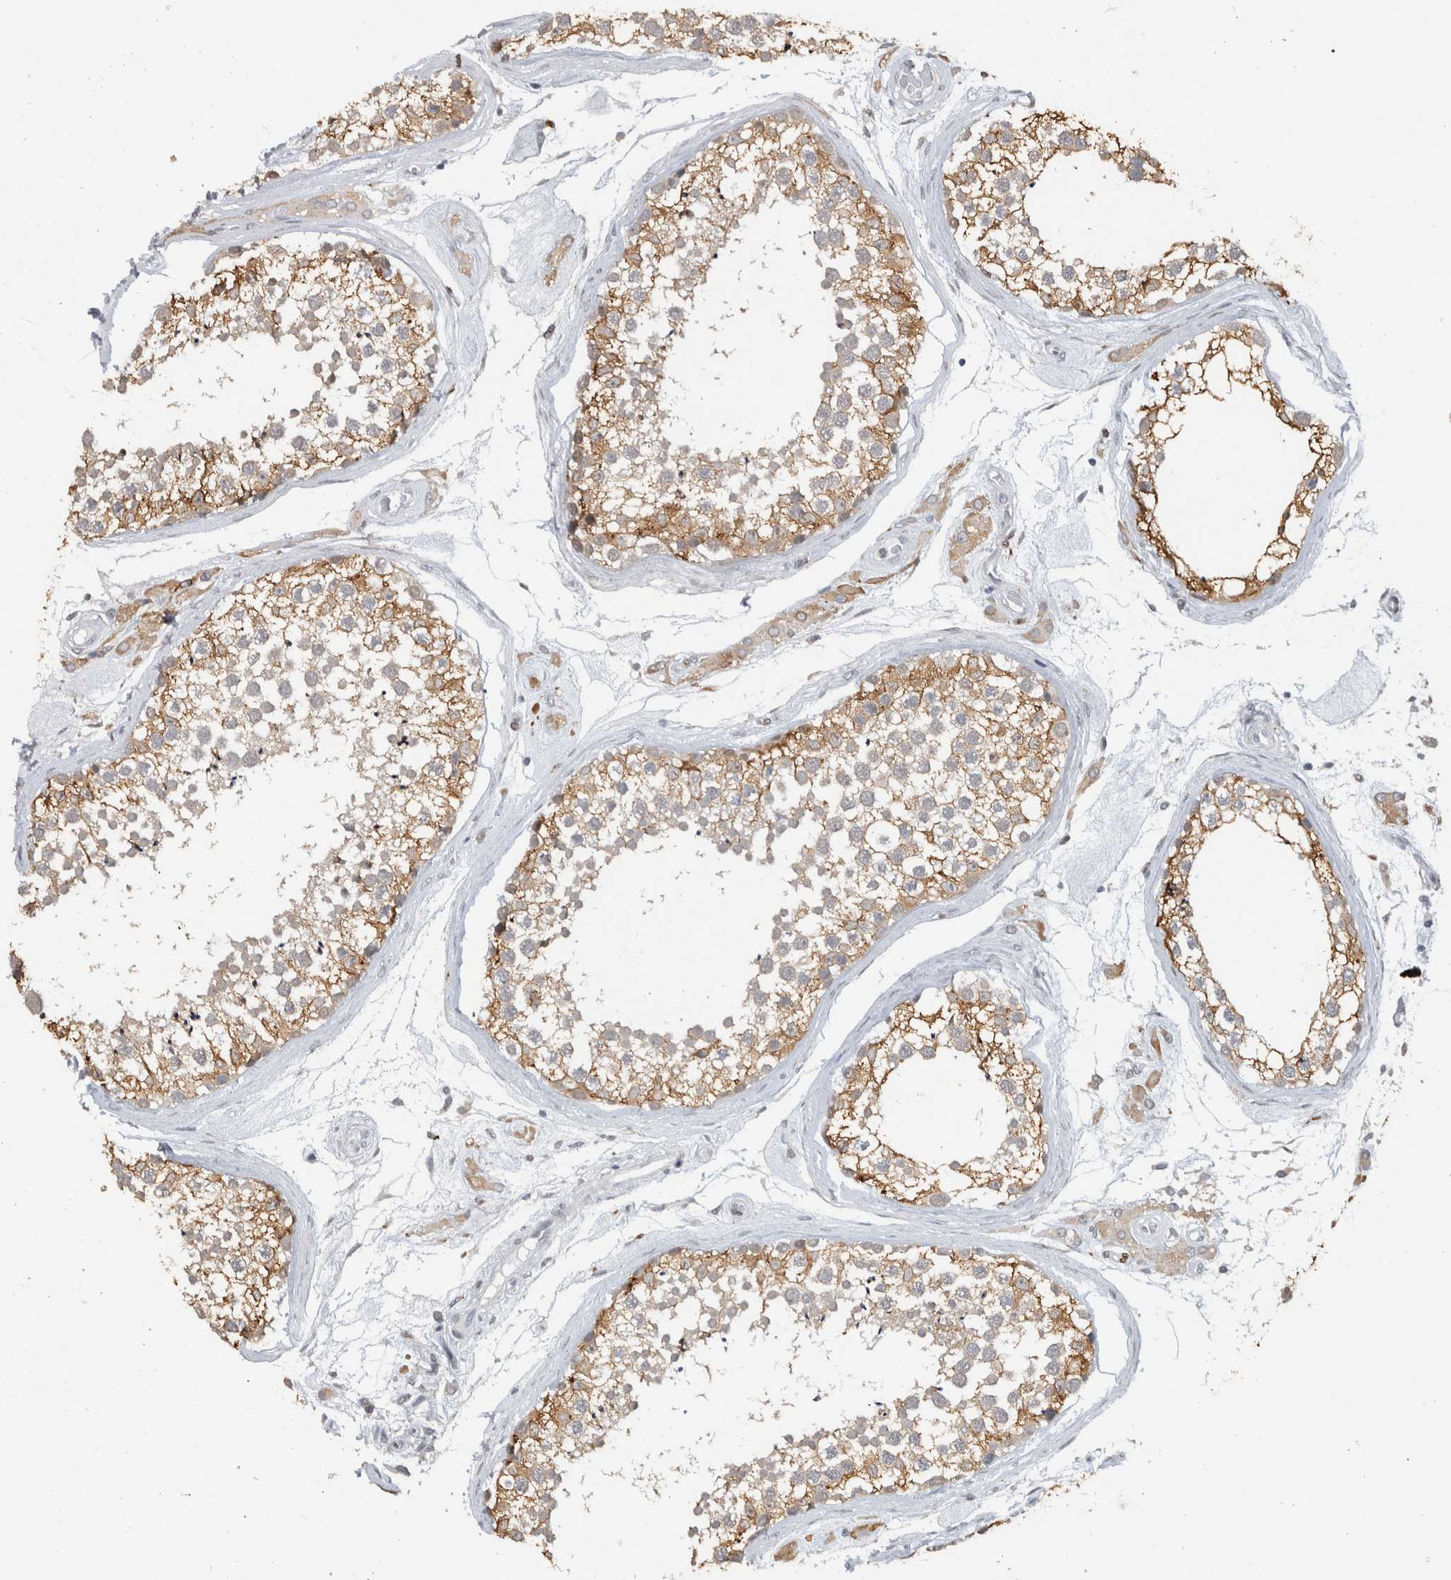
{"staining": {"intensity": "moderate", "quantity": ">75%", "location": "cytoplasmic/membranous"}, "tissue": "testis", "cell_type": "Cells in seminiferous ducts", "image_type": "normal", "snomed": [{"axis": "morphology", "description": "Normal tissue, NOS"}, {"axis": "topography", "description": "Testis"}], "caption": "Benign testis reveals moderate cytoplasmic/membranous expression in about >75% of cells in seminiferous ducts, visualized by immunohistochemistry. The staining was performed using DAB (3,3'-diaminobenzidine), with brown indicating positive protein expression. Nuclei are stained blue with hematoxylin.", "gene": "PRXL2A", "patient": {"sex": "male", "age": 46}}